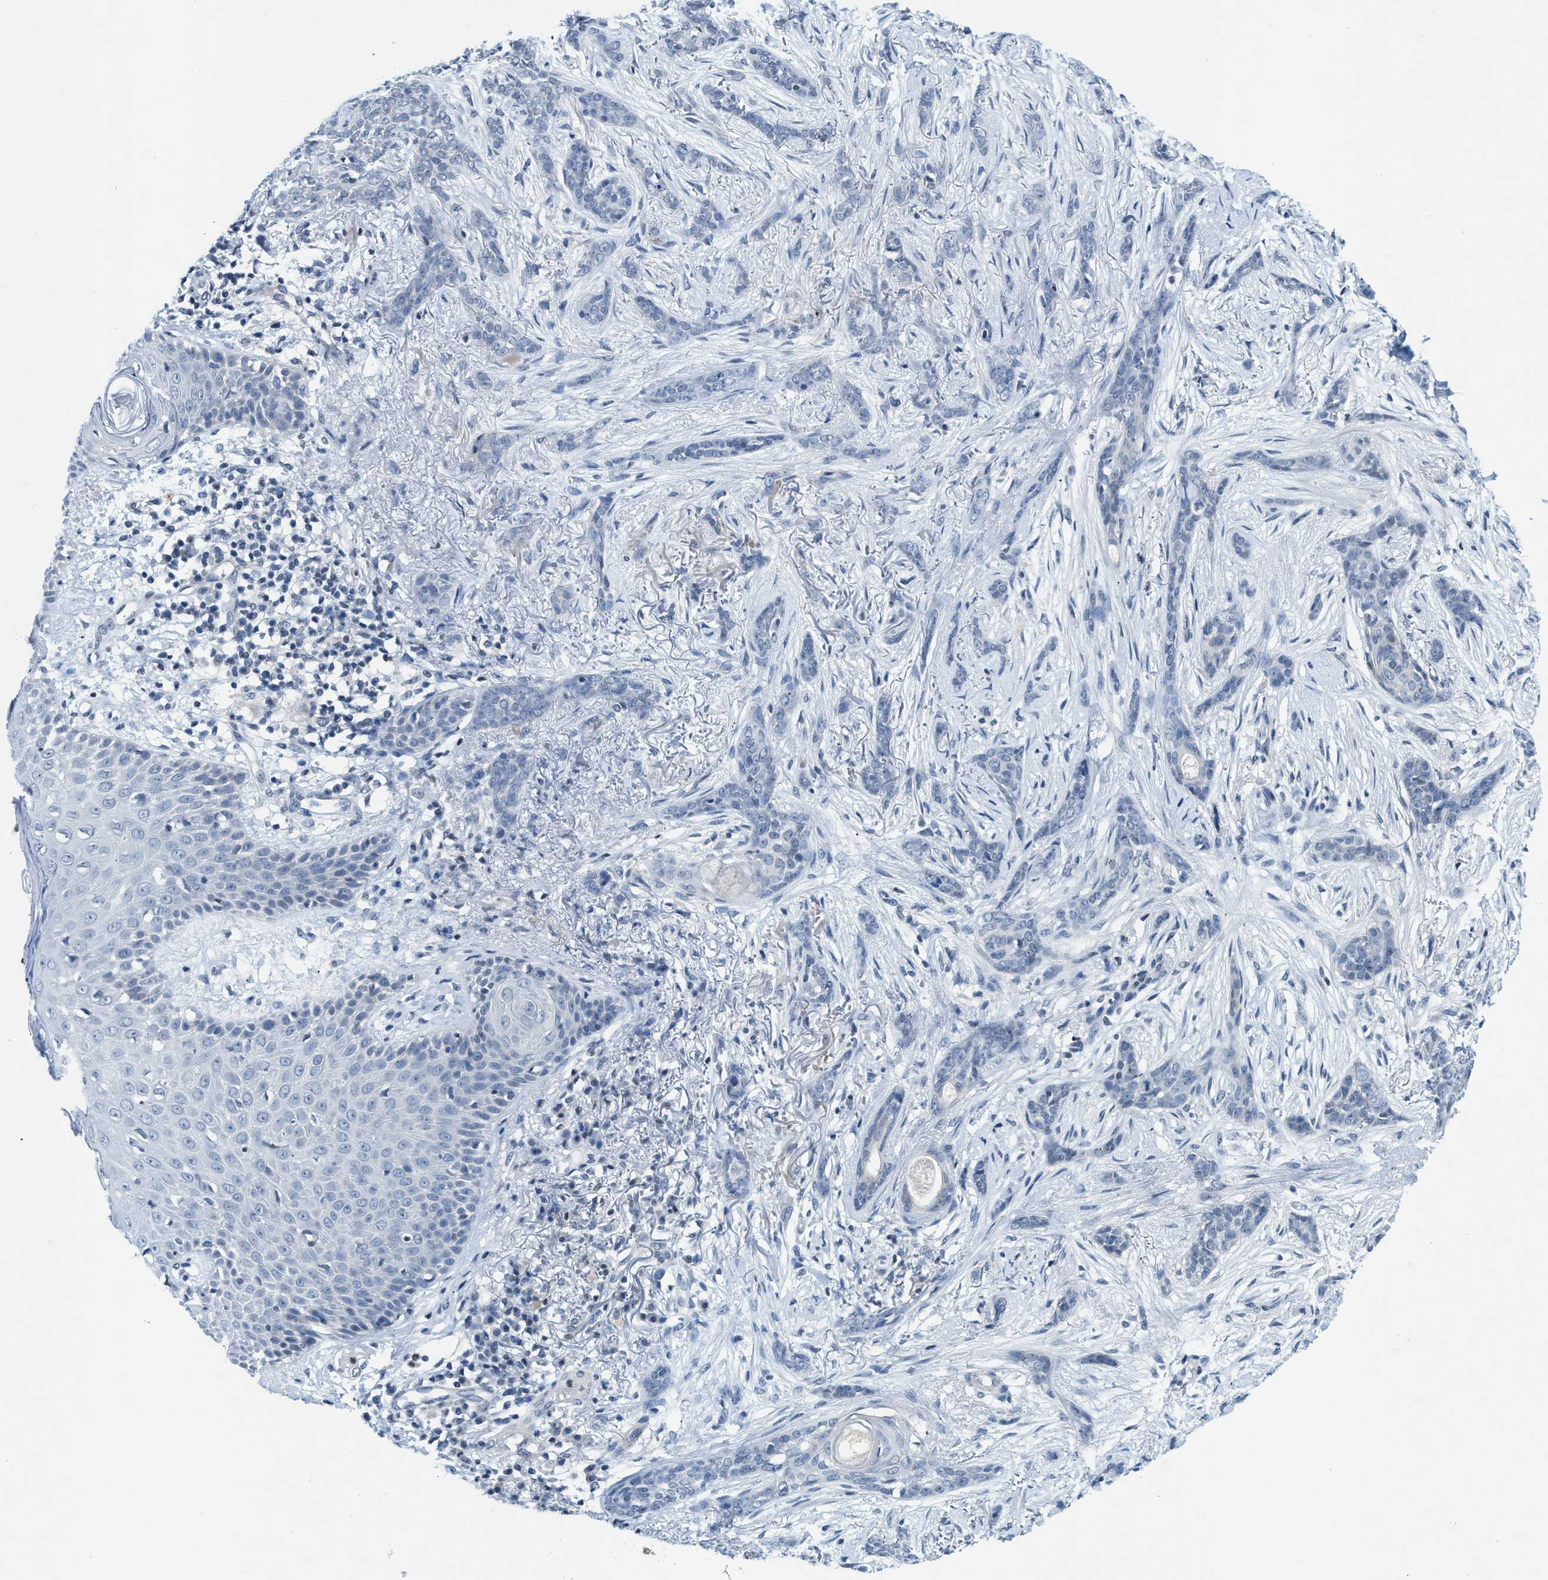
{"staining": {"intensity": "negative", "quantity": "none", "location": "none"}, "tissue": "skin cancer", "cell_type": "Tumor cells", "image_type": "cancer", "snomed": [{"axis": "morphology", "description": "Basal cell carcinoma"}, {"axis": "morphology", "description": "Adnexal tumor, benign"}, {"axis": "topography", "description": "Skin"}], "caption": "A high-resolution photomicrograph shows immunohistochemistry staining of skin benign adnexal tumor, which demonstrates no significant staining in tumor cells.", "gene": "UVRAG", "patient": {"sex": "female", "age": 42}}